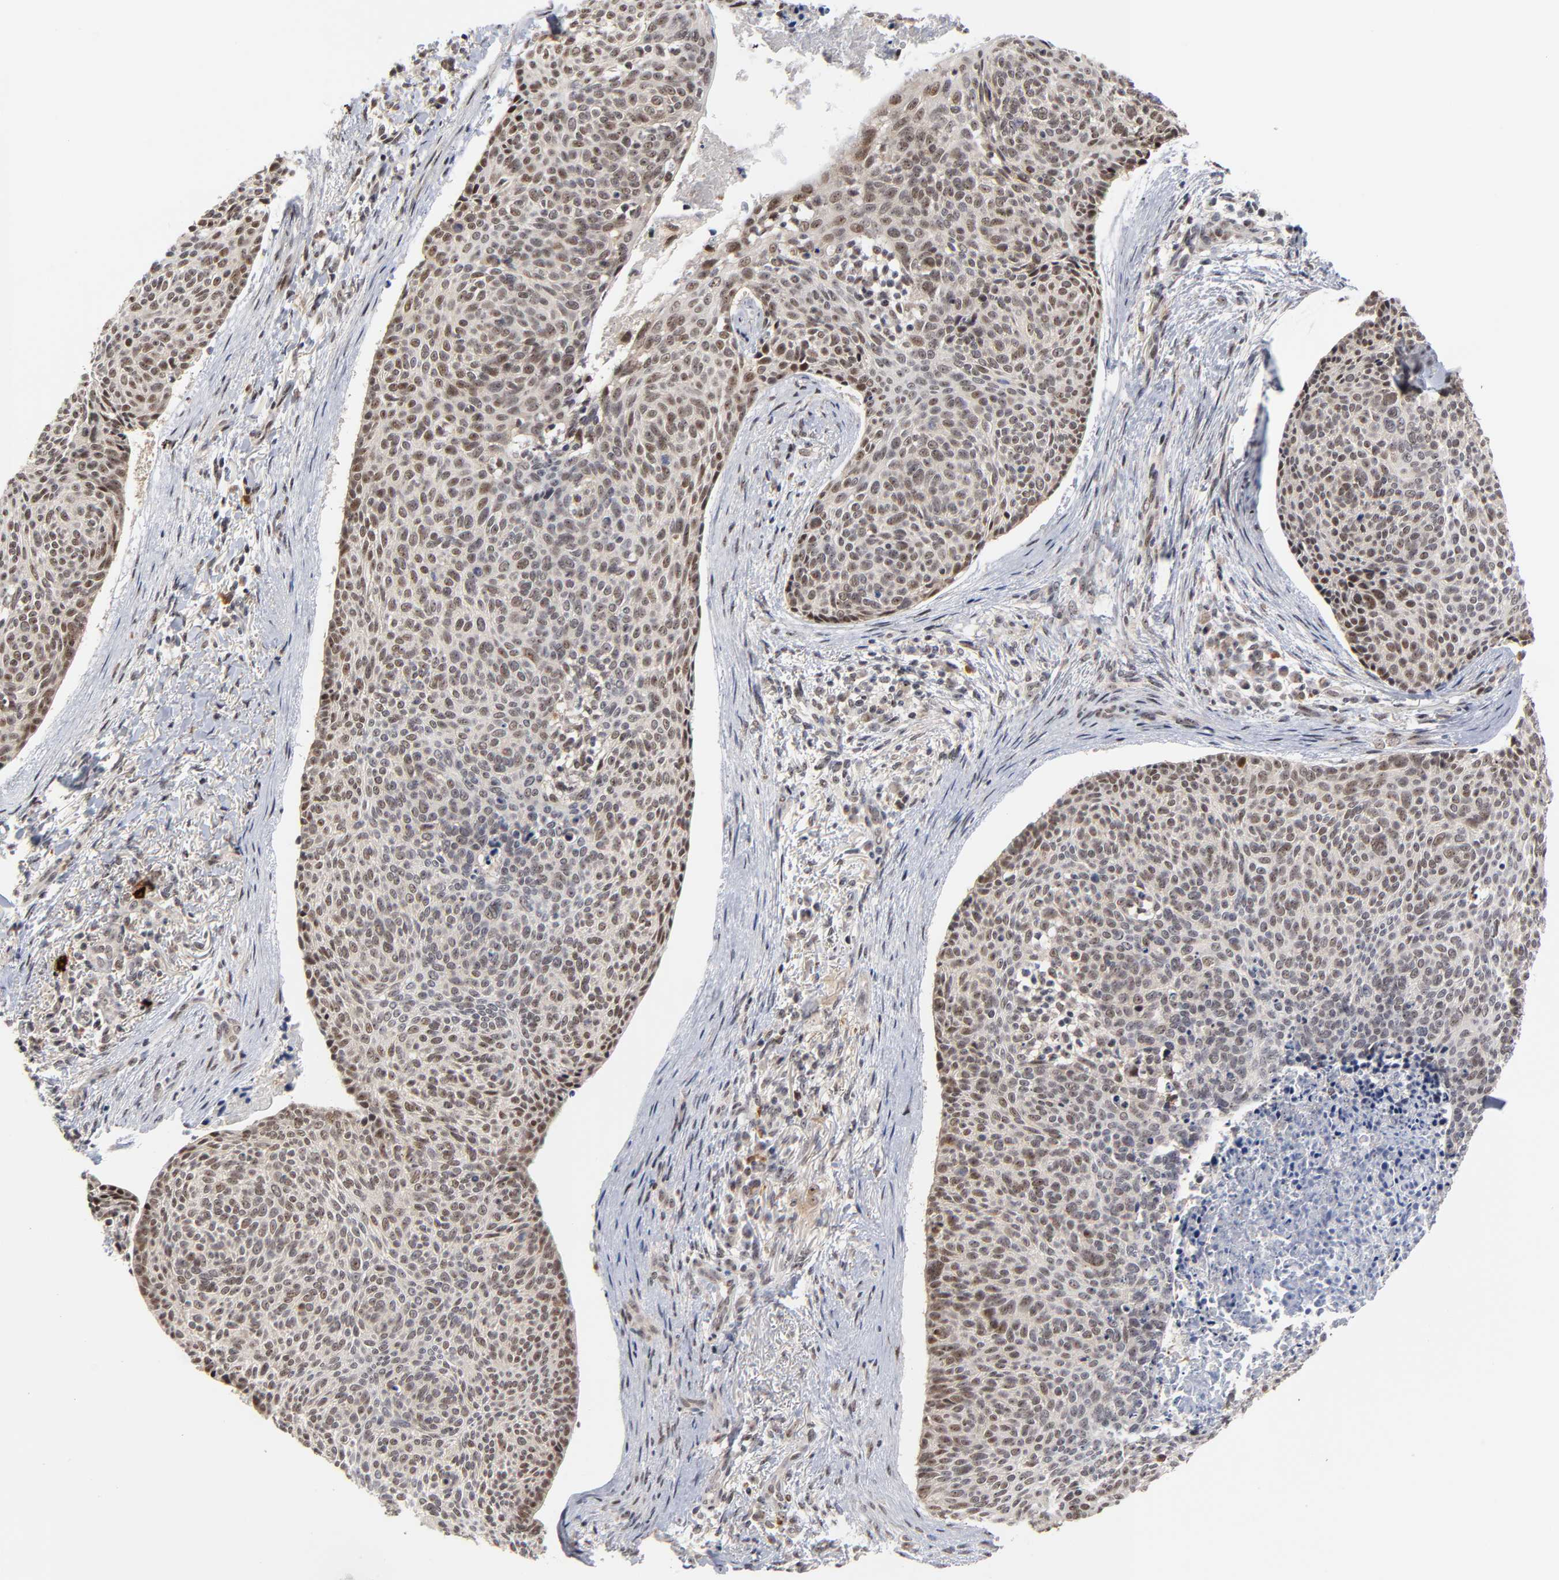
{"staining": {"intensity": "moderate", "quantity": ">75%", "location": "nuclear"}, "tissue": "skin cancer", "cell_type": "Tumor cells", "image_type": "cancer", "snomed": [{"axis": "morphology", "description": "Normal tissue, NOS"}, {"axis": "morphology", "description": "Basal cell carcinoma"}, {"axis": "topography", "description": "Skin"}], "caption": "High-magnification brightfield microscopy of basal cell carcinoma (skin) stained with DAB (brown) and counterstained with hematoxylin (blue). tumor cells exhibit moderate nuclear positivity is seen in approximately>75% of cells.", "gene": "ZNF419", "patient": {"sex": "female", "age": 57}}